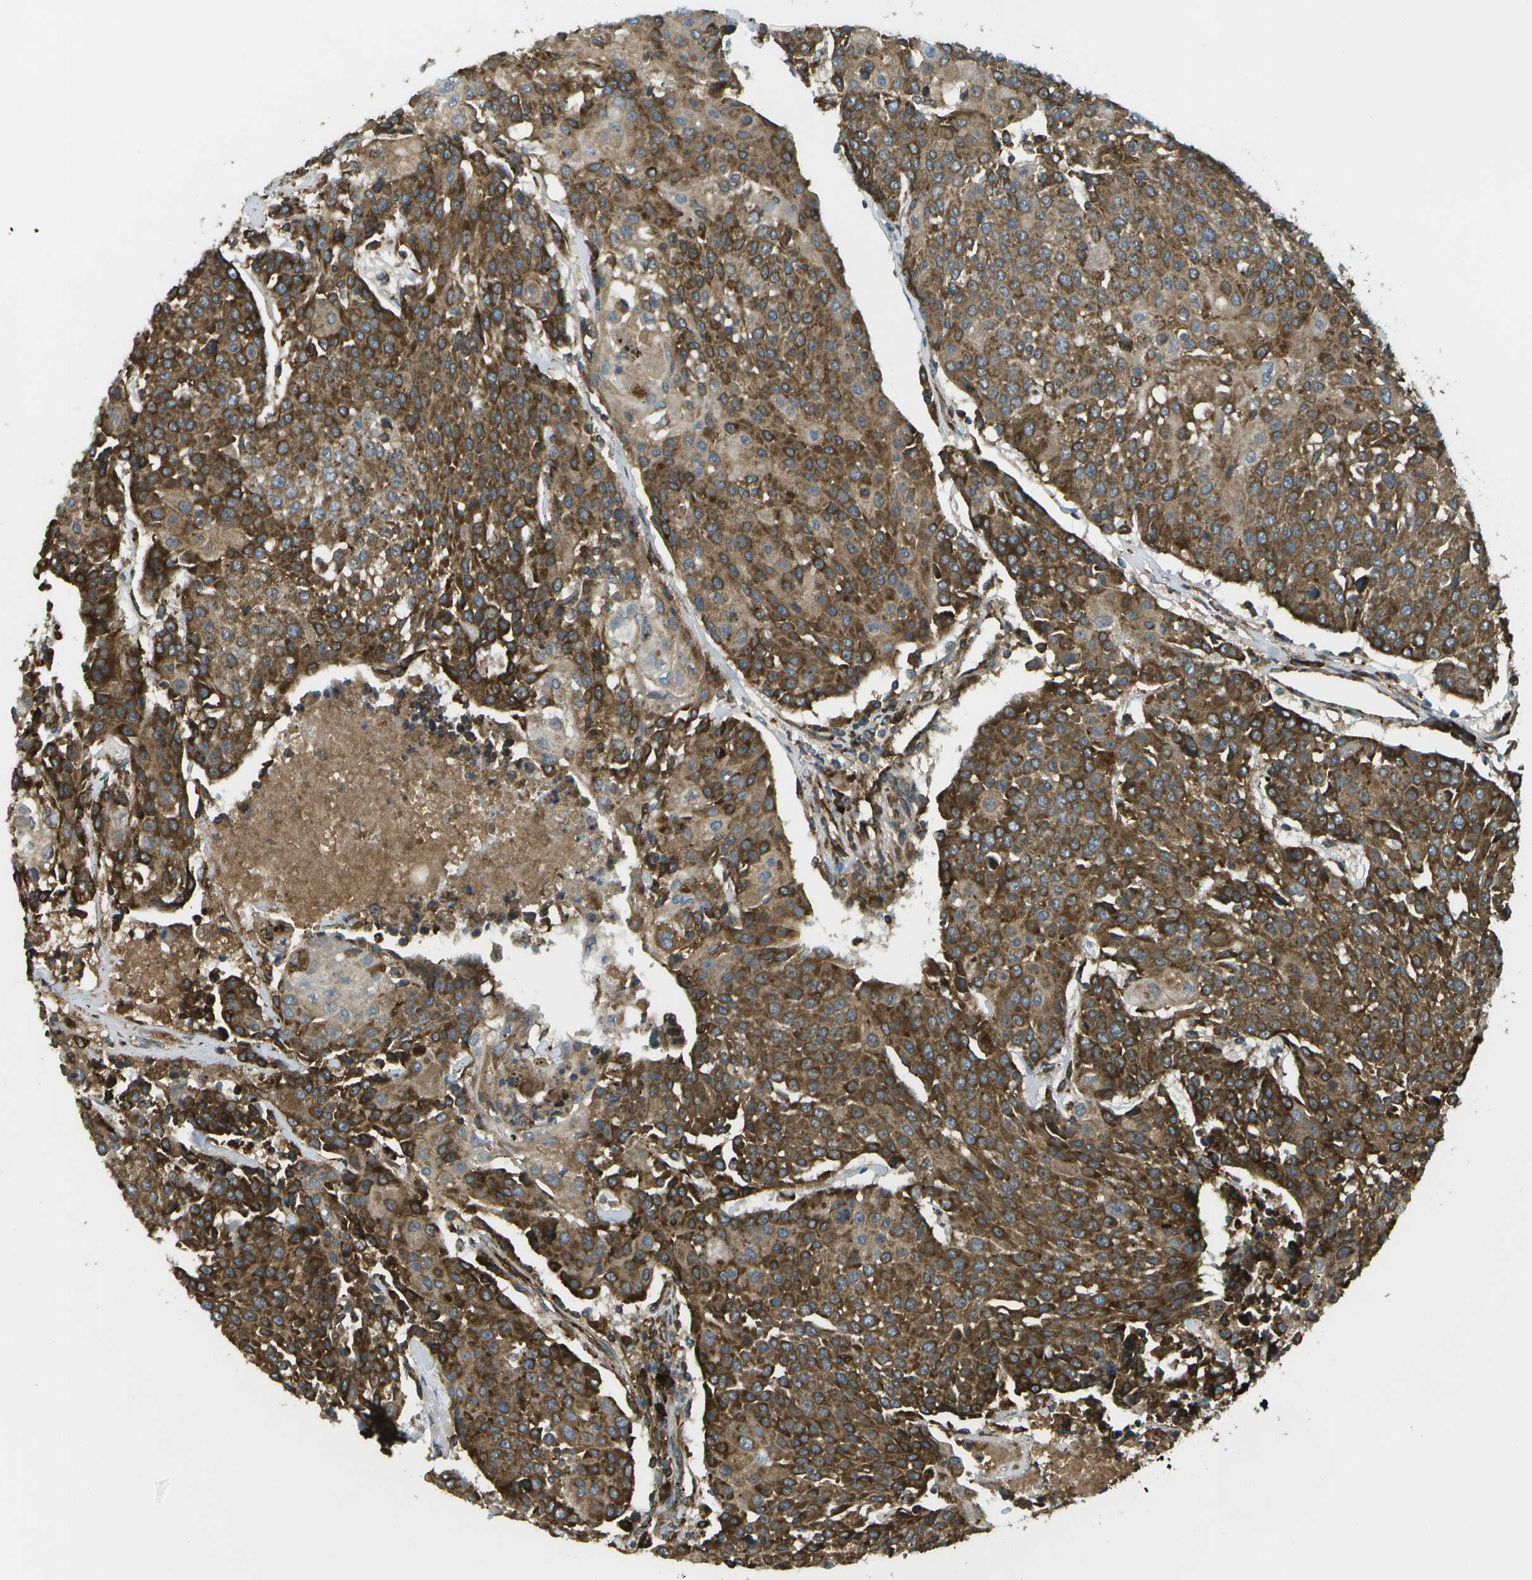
{"staining": {"intensity": "strong", "quantity": ">75%", "location": "cytoplasmic/membranous"}, "tissue": "urothelial cancer", "cell_type": "Tumor cells", "image_type": "cancer", "snomed": [{"axis": "morphology", "description": "Urothelial carcinoma, High grade"}, {"axis": "topography", "description": "Urinary bladder"}], "caption": "A photomicrograph of urothelial cancer stained for a protein demonstrates strong cytoplasmic/membranous brown staining in tumor cells. The protein of interest is stained brown, and the nuclei are stained in blue (DAB IHC with brightfield microscopy, high magnification).", "gene": "USP30", "patient": {"sex": "female", "age": 85}}